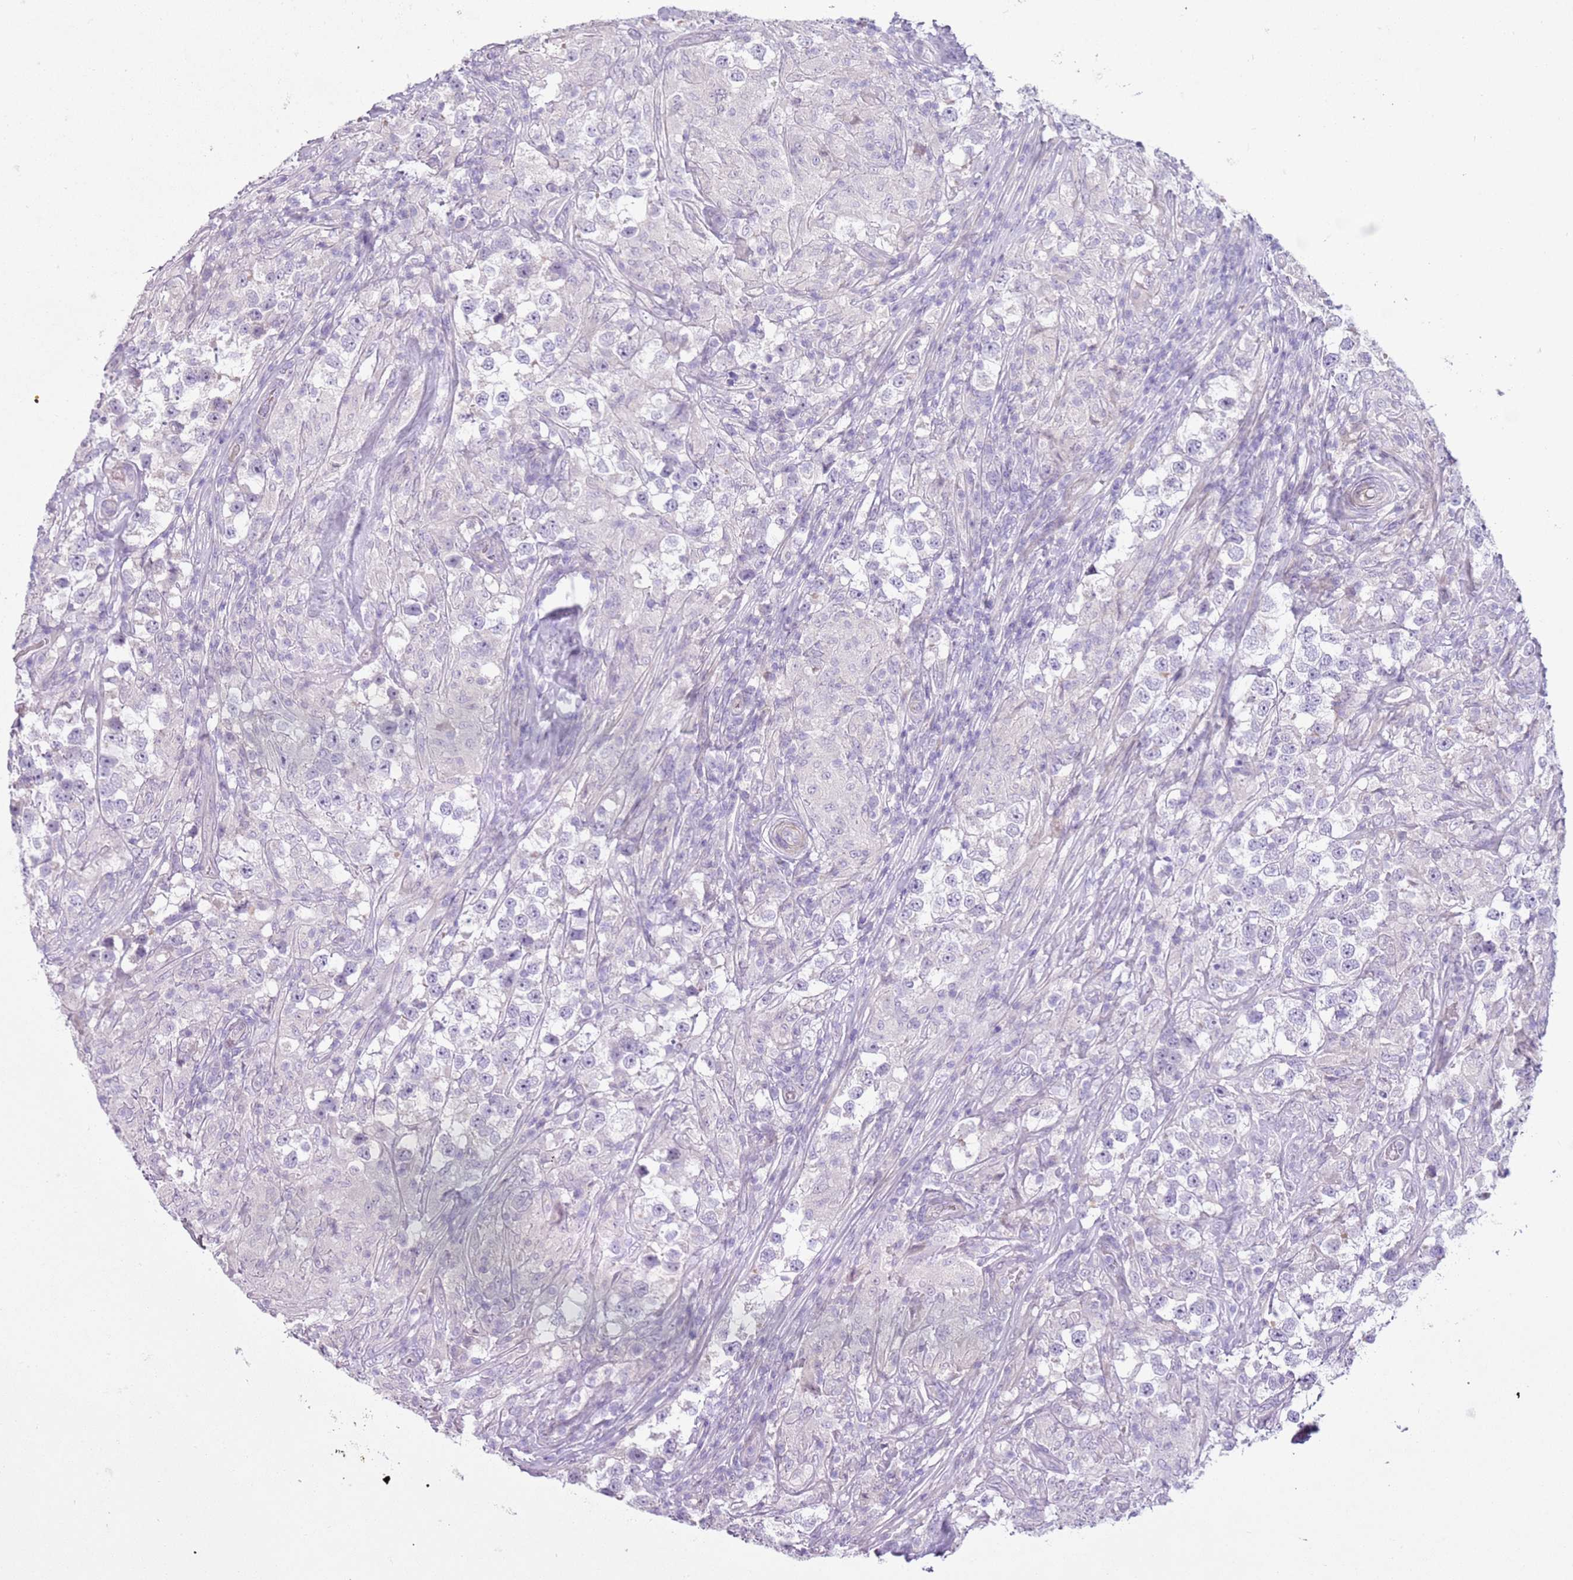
{"staining": {"intensity": "negative", "quantity": "none", "location": "none"}, "tissue": "testis cancer", "cell_type": "Tumor cells", "image_type": "cancer", "snomed": [{"axis": "morphology", "description": "Seminoma, NOS"}, {"axis": "topography", "description": "Testis"}], "caption": "Immunohistochemistry (IHC) micrograph of testis cancer (seminoma) stained for a protein (brown), which shows no staining in tumor cells. The staining is performed using DAB brown chromogen with nuclei counter-stained in using hematoxylin.", "gene": "ZNF239", "patient": {"sex": "male", "age": 46}}